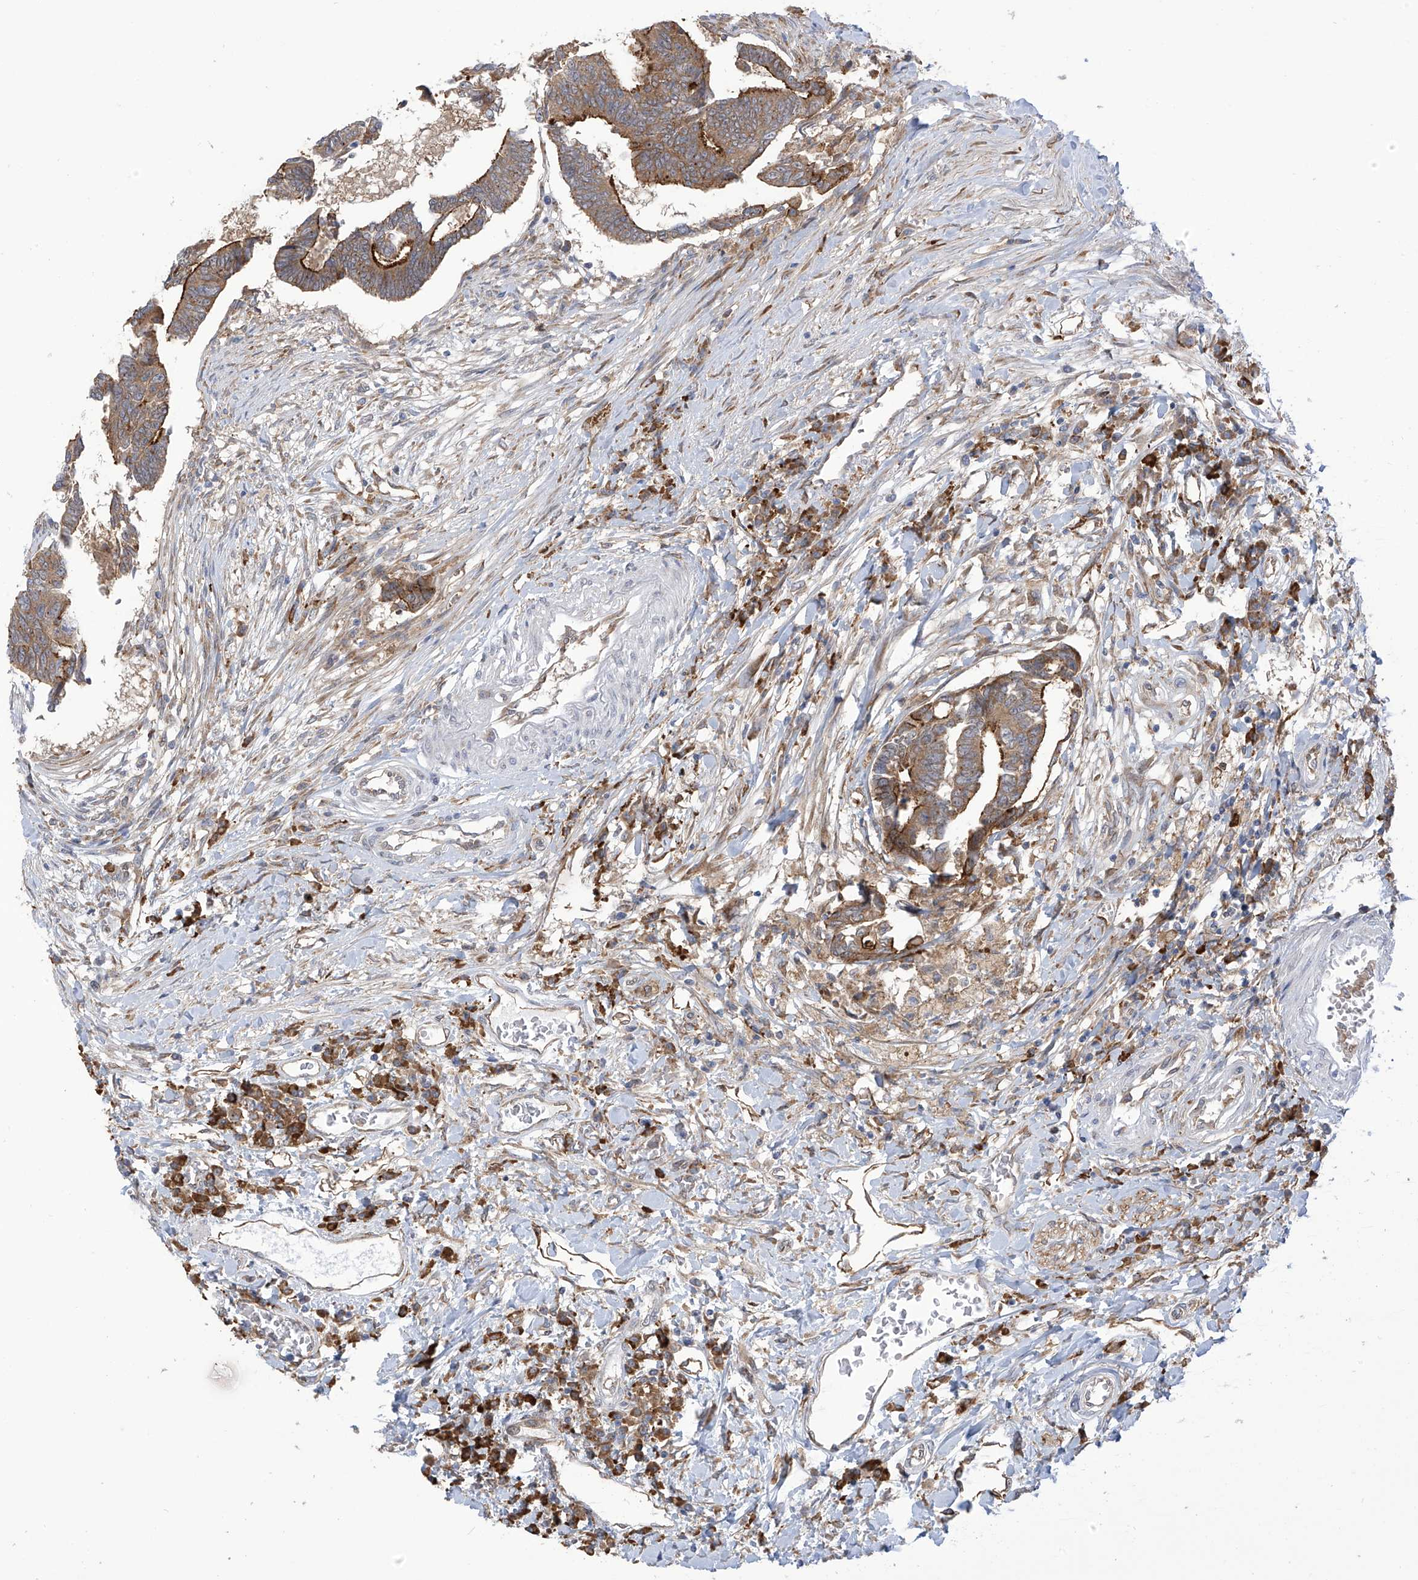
{"staining": {"intensity": "strong", "quantity": "<25%", "location": "cytoplasmic/membranous"}, "tissue": "colorectal cancer", "cell_type": "Tumor cells", "image_type": "cancer", "snomed": [{"axis": "morphology", "description": "Adenocarcinoma, NOS"}, {"axis": "topography", "description": "Rectum"}], "caption": "Tumor cells show medium levels of strong cytoplasmic/membranous positivity in approximately <25% of cells in colorectal cancer.", "gene": "KIAA1522", "patient": {"sex": "female", "age": 65}}